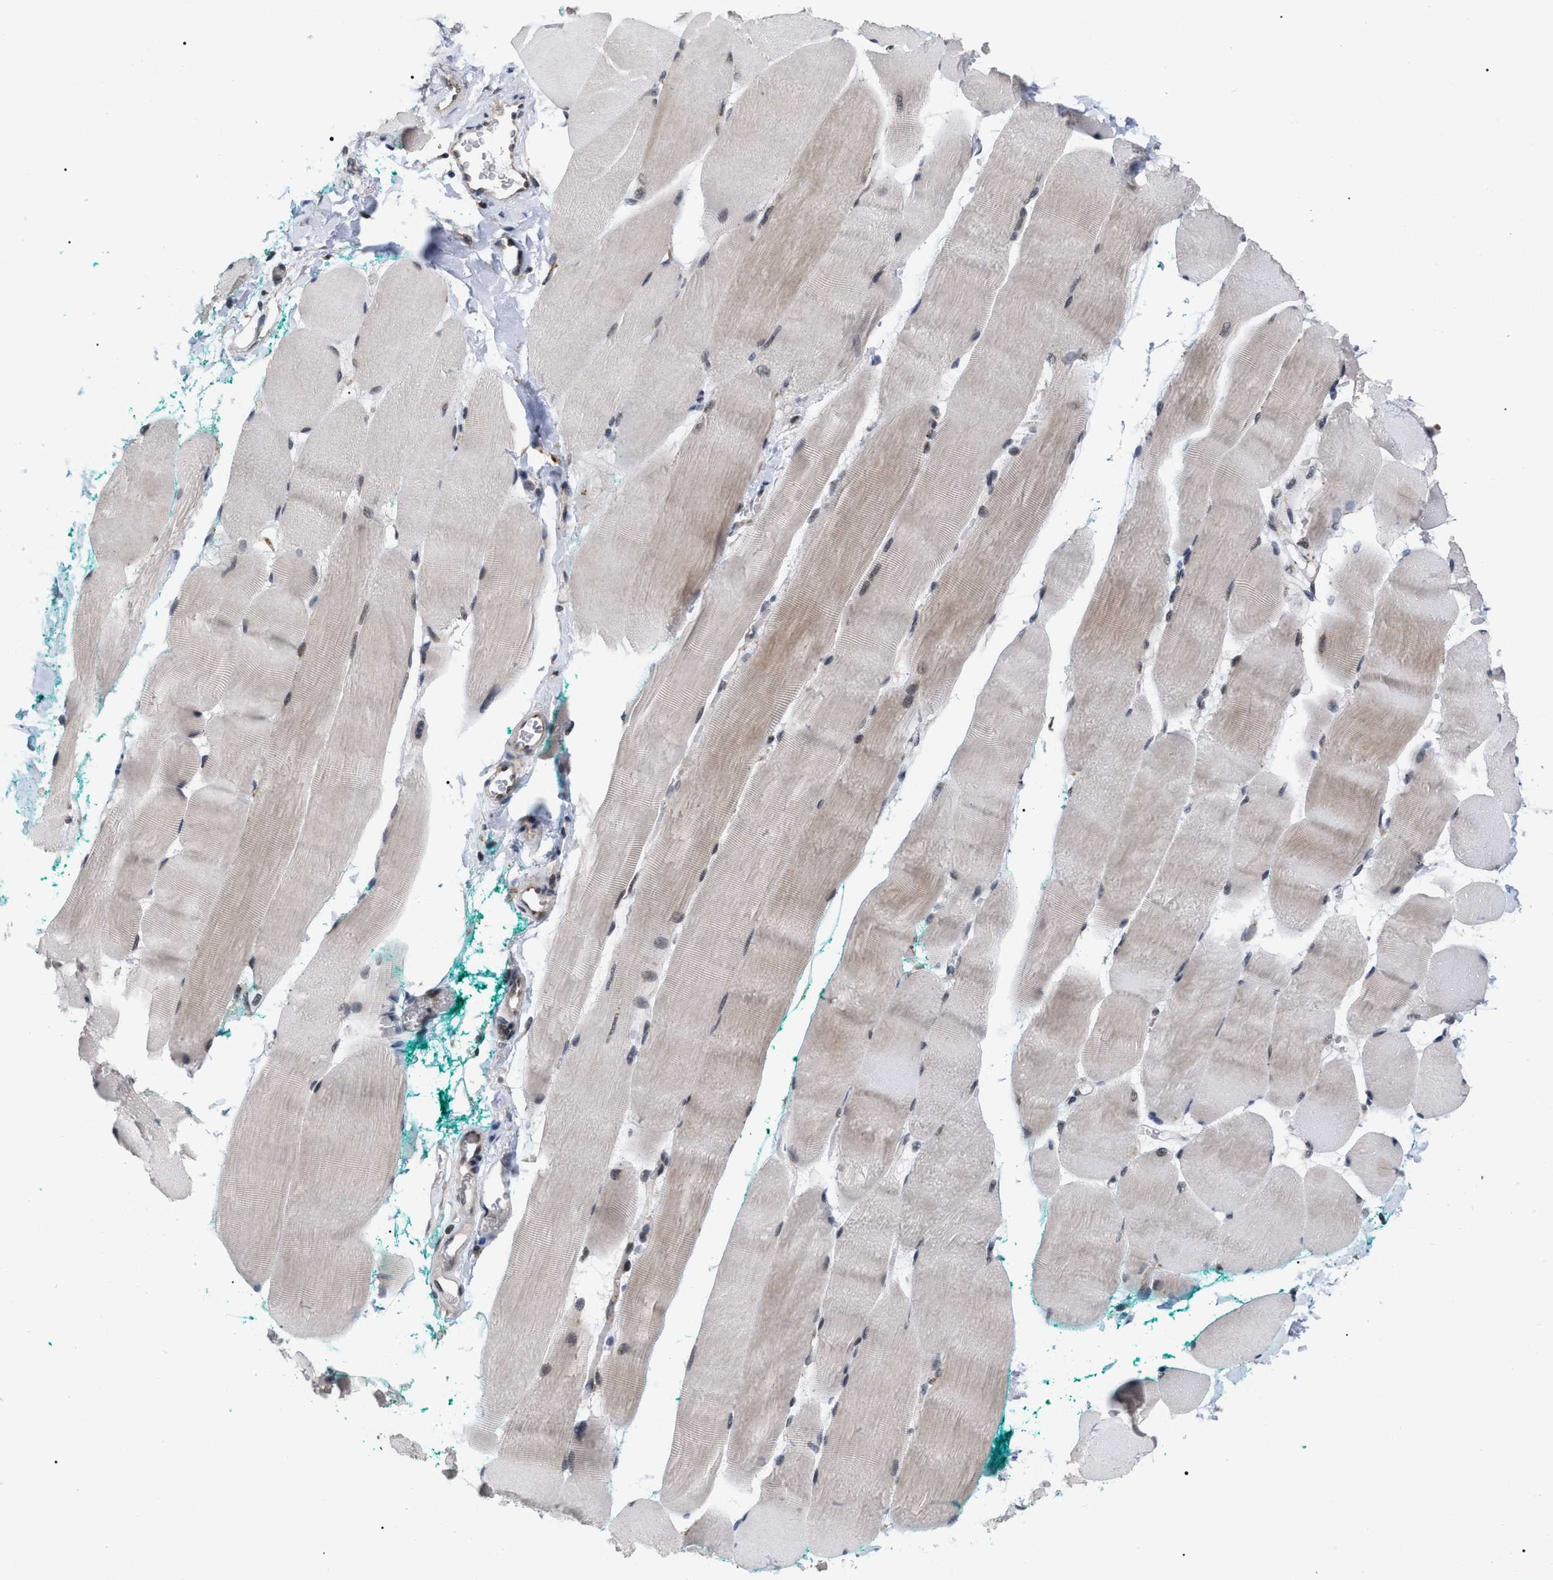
{"staining": {"intensity": "weak", "quantity": "<25%", "location": "cytoplasmic/membranous,nuclear"}, "tissue": "skeletal muscle", "cell_type": "Myocytes", "image_type": "normal", "snomed": [{"axis": "morphology", "description": "Normal tissue, NOS"}, {"axis": "morphology", "description": "Squamous cell carcinoma, NOS"}, {"axis": "topography", "description": "Skeletal muscle"}], "caption": "This is an IHC histopathology image of normal skeletal muscle. There is no expression in myocytes.", "gene": "UPF1", "patient": {"sex": "male", "age": 51}}